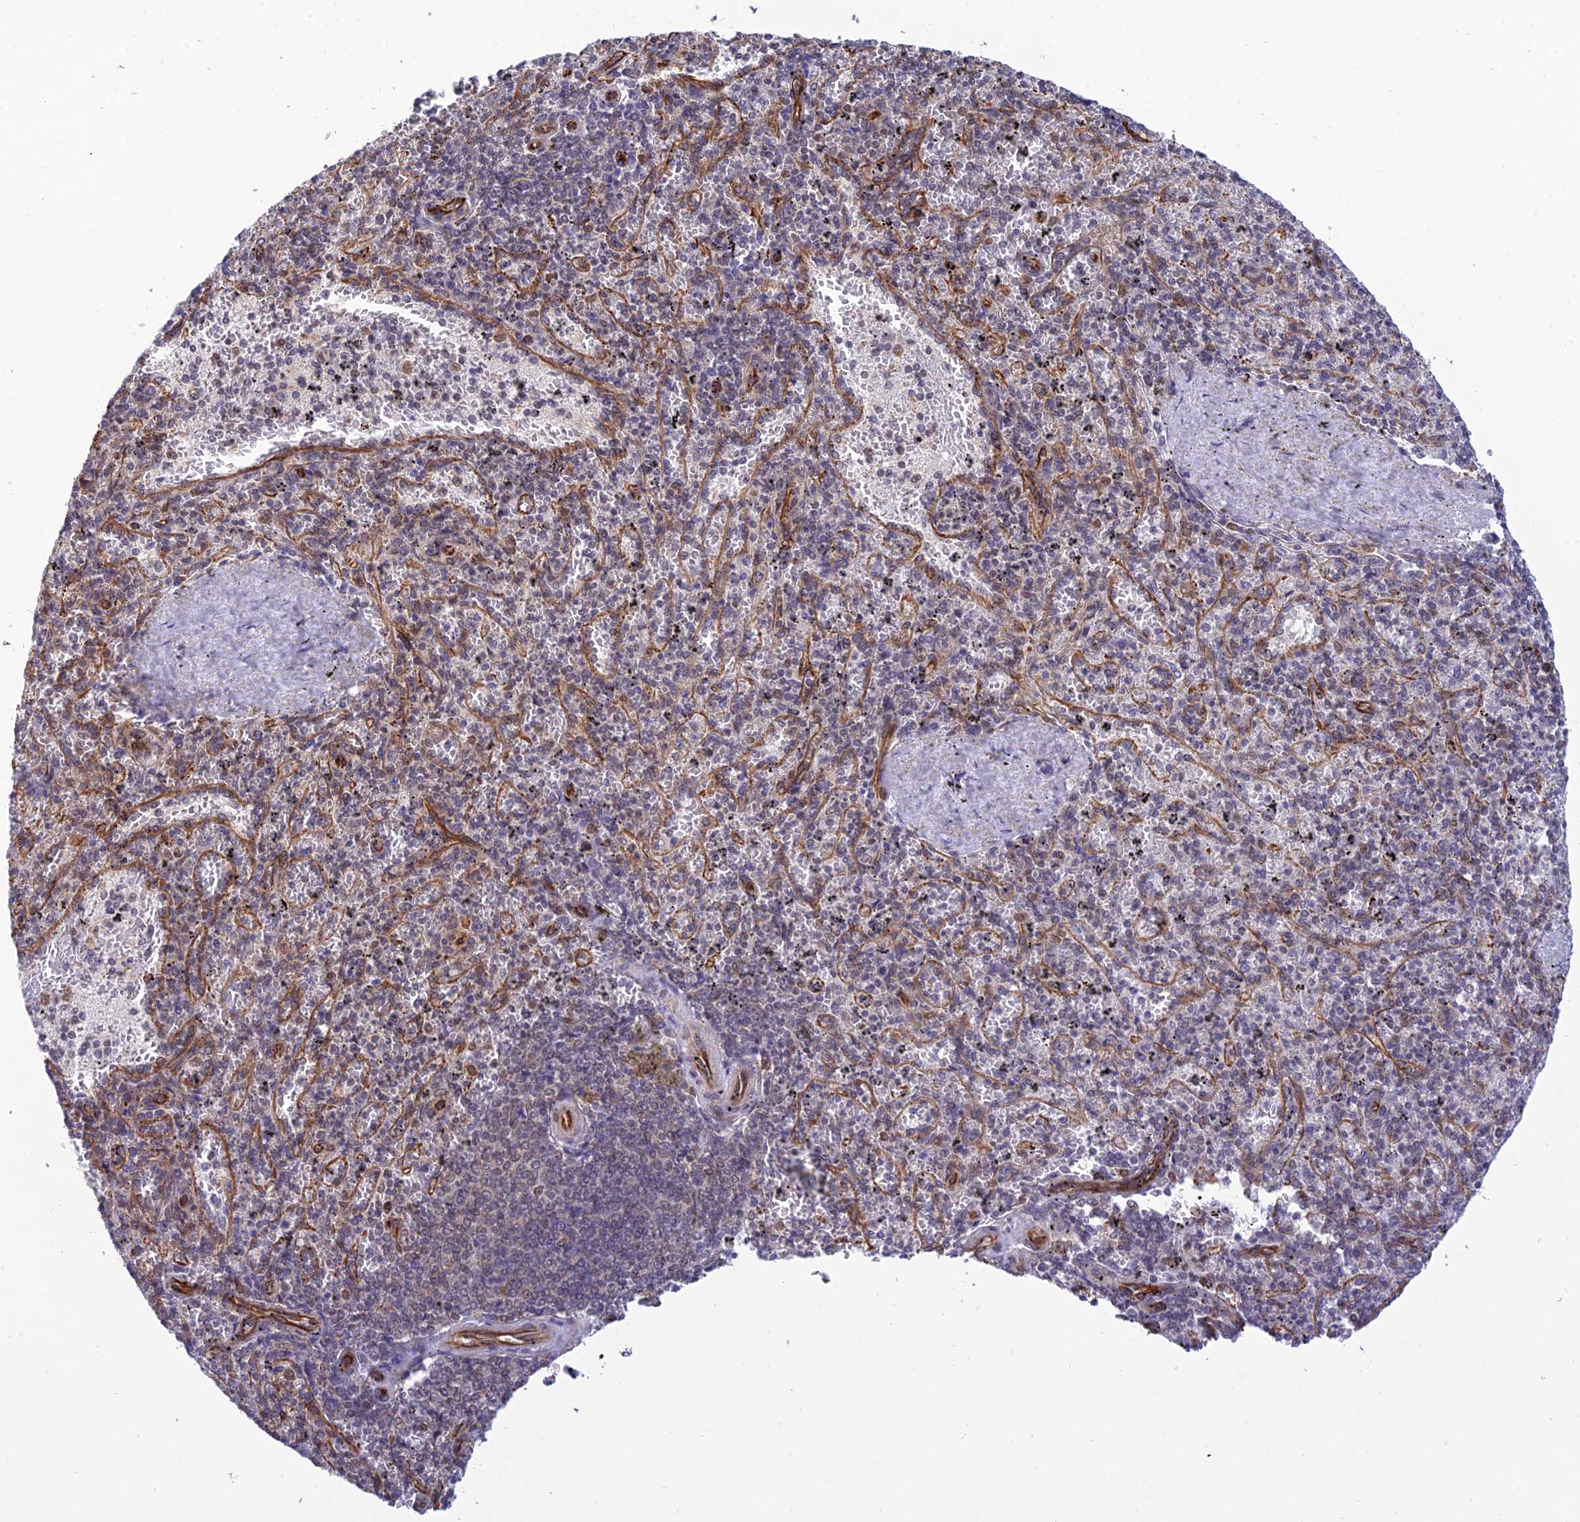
{"staining": {"intensity": "weak", "quantity": "<25%", "location": "cytoplasmic/membranous"}, "tissue": "spleen", "cell_type": "Cells in red pulp", "image_type": "normal", "snomed": [{"axis": "morphology", "description": "Normal tissue, NOS"}, {"axis": "topography", "description": "Spleen"}], "caption": "An immunohistochemistry micrograph of unremarkable spleen is shown. There is no staining in cells in red pulp of spleen.", "gene": "PAGR1", "patient": {"sex": "male", "age": 82}}